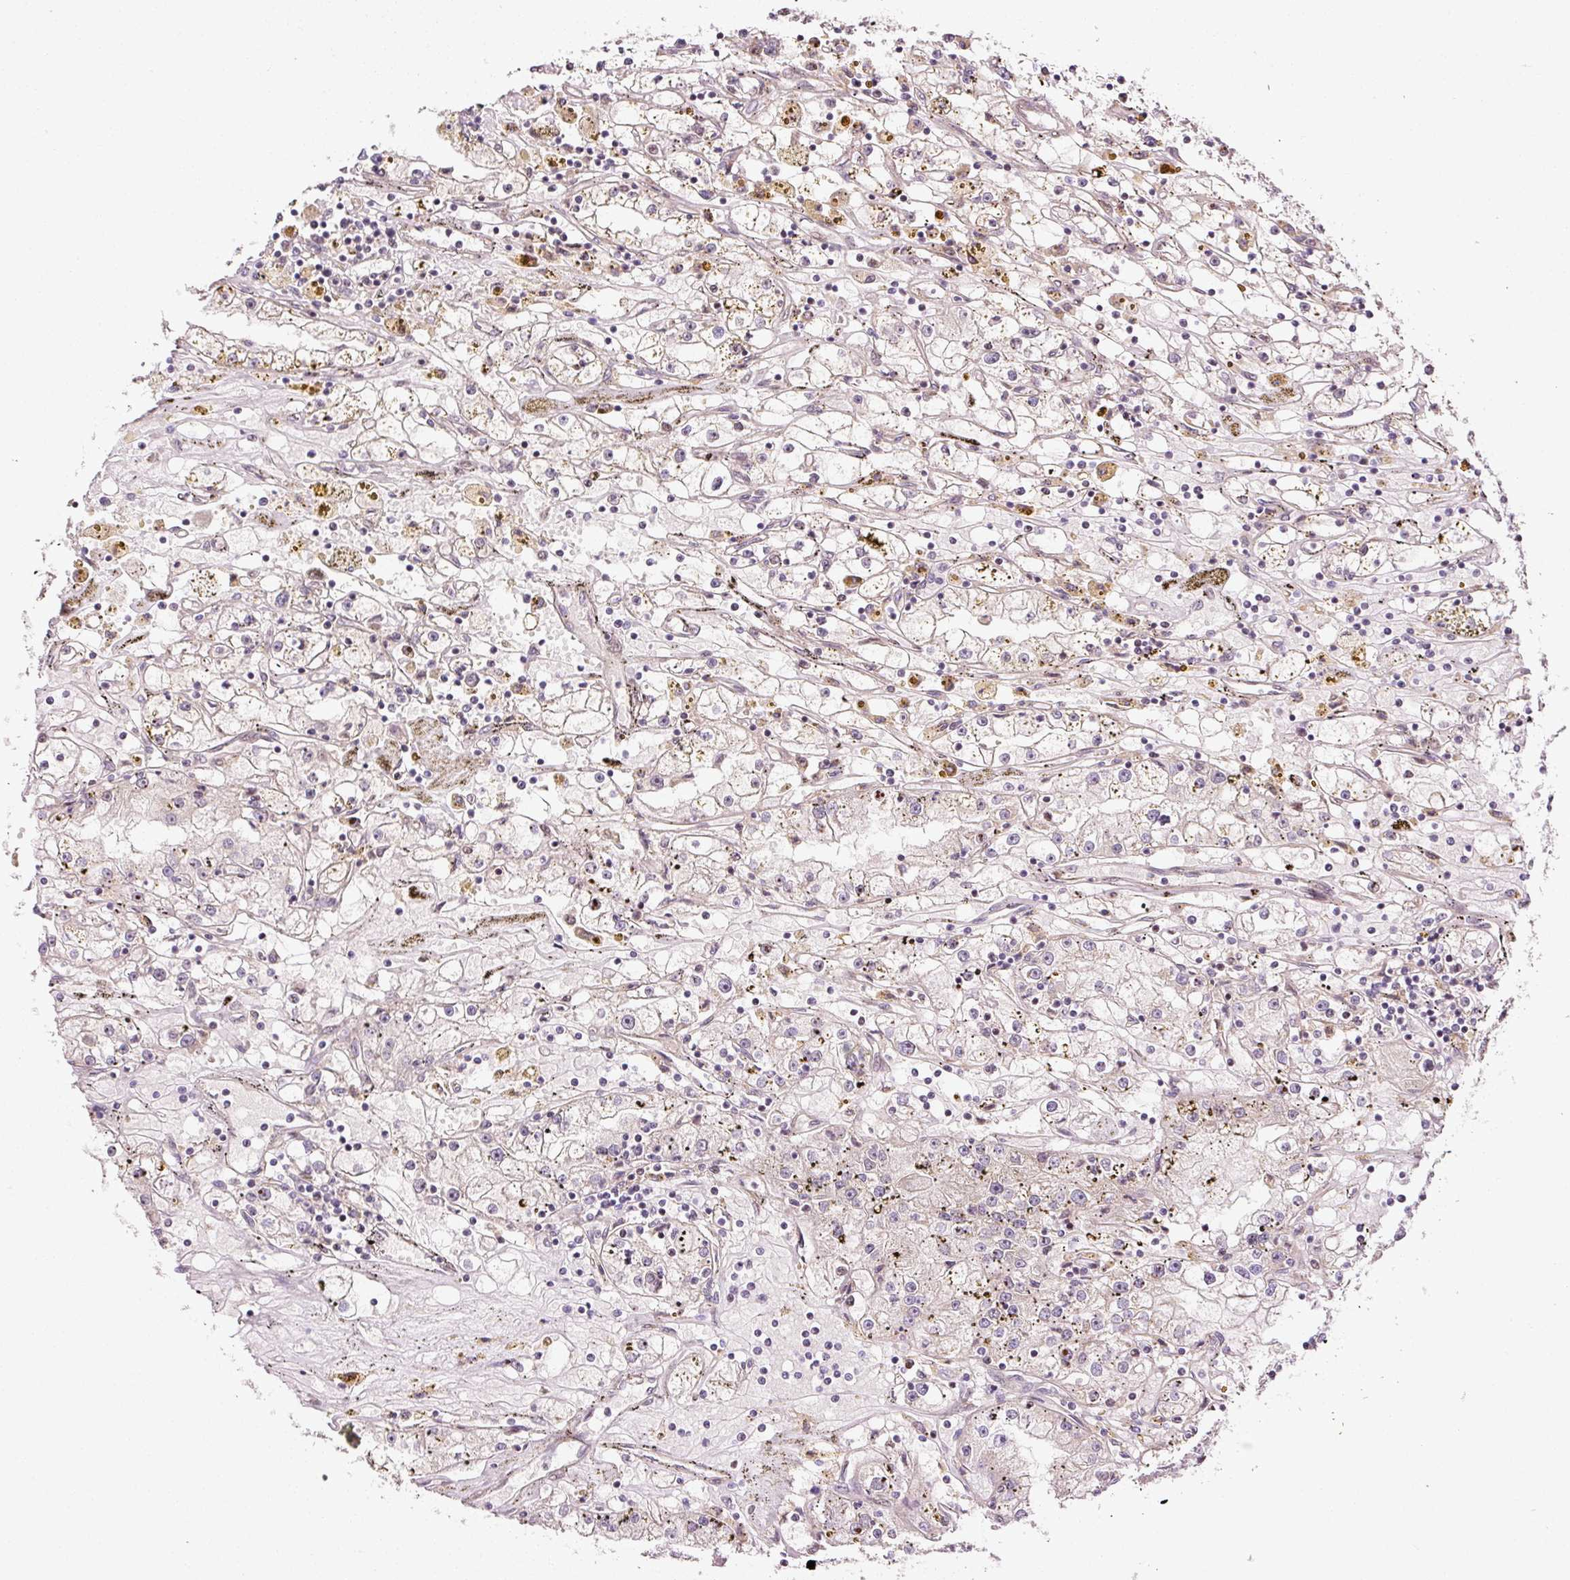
{"staining": {"intensity": "negative", "quantity": "none", "location": "none"}, "tissue": "renal cancer", "cell_type": "Tumor cells", "image_type": "cancer", "snomed": [{"axis": "morphology", "description": "Adenocarcinoma, NOS"}, {"axis": "topography", "description": "Kidney"}], "caption": "Renal cancer (adenocarcinoma) stained for a protein using IHC displays no staining tumor cells.", "gene": "ANKRD20A1", "patient": {"sex": "male", "age": 56}}